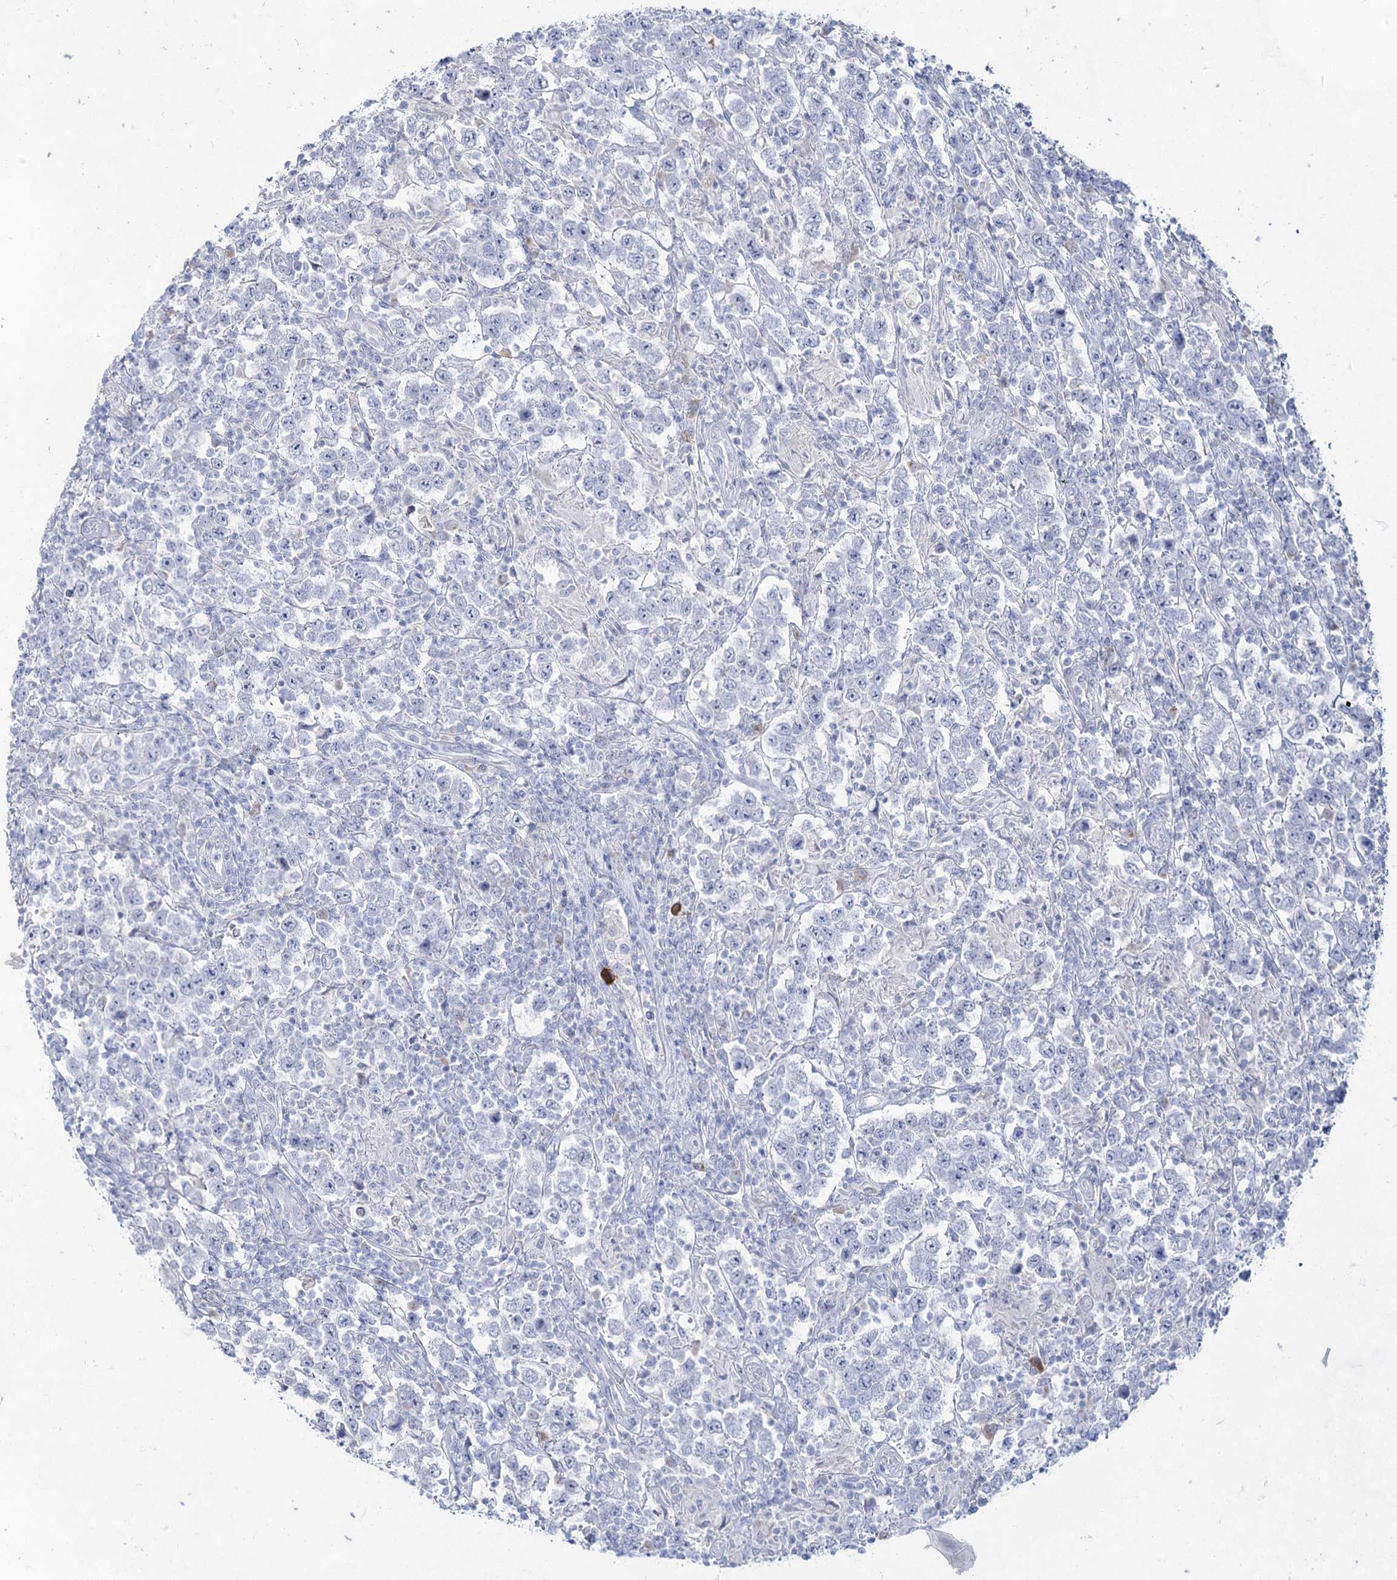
{"staining": {"intensity": "negative", "quantity": "none", "location": "none"}, "tissue": "testis cancer", "cell_type": "Tumor cells", "image_type": "cancer", "snomed": [{"axis": "morphology", "description": "Normal tissue, NOS"}, {"axis": "morphology", "description": "Urothelial carcinoma, High grade"}, {"axis": "morphology", "description": "Seminoma, NOS"}, {"axis": "morphology", "description": "Carcinoma, Embryonal, NOS"}, {"axis": "topography", "description": "Urinary bladder"}, {"axis": "topography", "description": "Testis"}], "caption": "Immunohistochemistry (IHC) photomicrograph of testis cancer stained for a protein (brown), which demonstrates no positivity in tumor cells.", "gene": "ACRV1", "patient": {"sex": "male", "age": 41}}